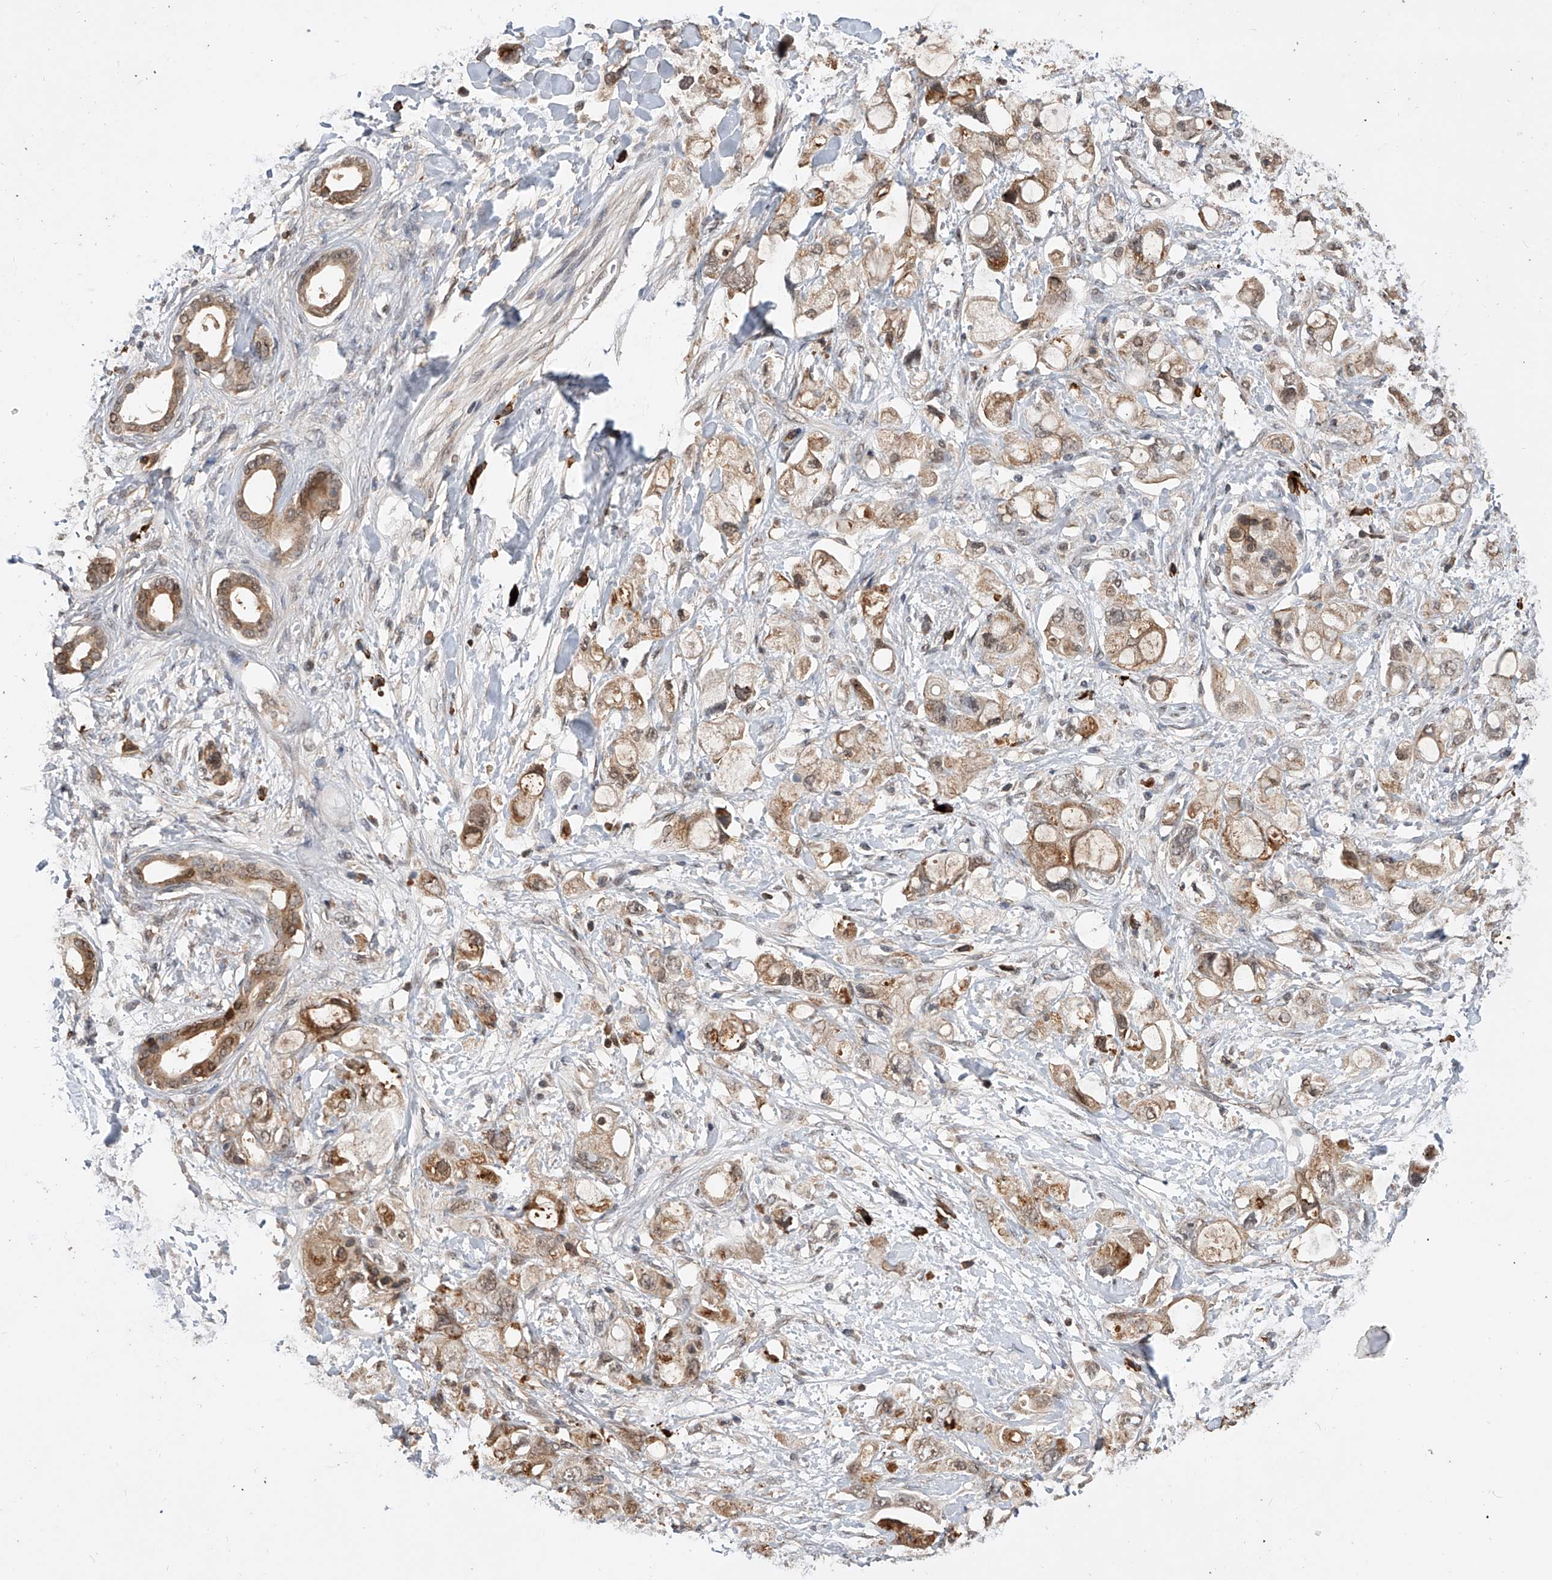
{"staining": {"intensity": "moderate", "quantity": ">75%", "location": "cytoplasmic/membranous"}, "tissue": "pancreatic cancer", "cell_type": "Tumor cells", "image_type": "cancer", "snomed": [{"axis": "morphology", "description": "Adenocarcinoma, NOS"}, {"axis": "topography", "description": "Pancreas"}], "caption": "Immunohistochemical staining of human pancreatic adenocarcinoma demonstrates medium levels of moderate cytoplasmic/membranous expression in approximately >75% of tumor cells.", "gene": "CFAP410", "patient": {"sex": "female", "age": 56}}